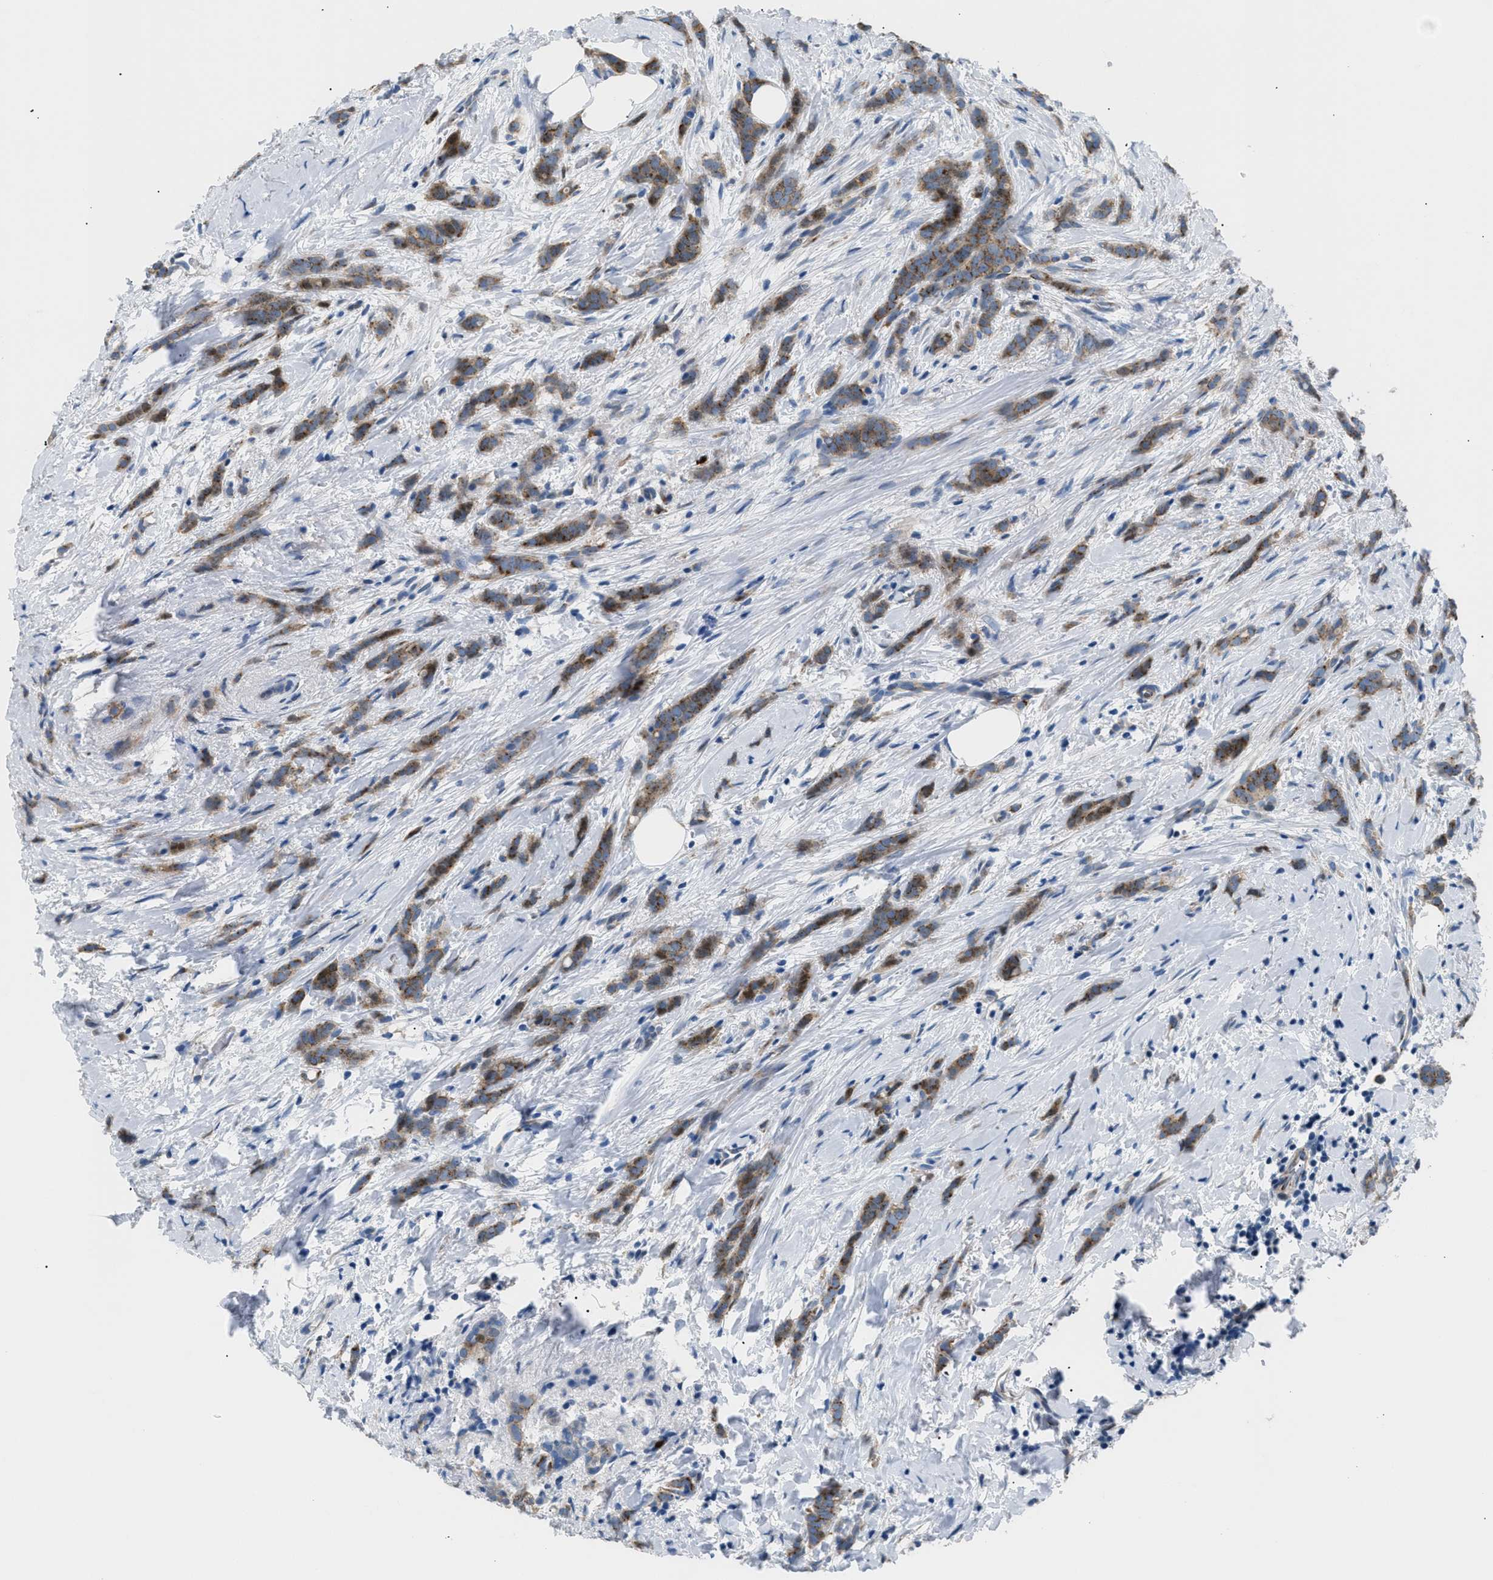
{"staining": {"intensity": "moderate", "quantity": ">75%", "location": "cytoplasmic/membranous"}, "tissue": "breast cancer", "cell_type": "Tumor cells", "image_type": "cancer", "snomed": [{"axis": "morphology", "description": "Lobular carcinoma, in situ"}, {"axis": "morphology", "description": "Lobular carcinoma"}, {"axis": "topography", "description": "Breast"}], "caption": "High-power microscopy captured an IHC micrograph of breast cancer, revealing moderate cytoplasmic/membranous expression in about >75% of tumor cells. (DAB (3,3'-diaminobenzidine) = brown stain, brightfield microscopy at high magnification).", "gene": "ICA1", "patient": {"sex": "female", "age": 41}}